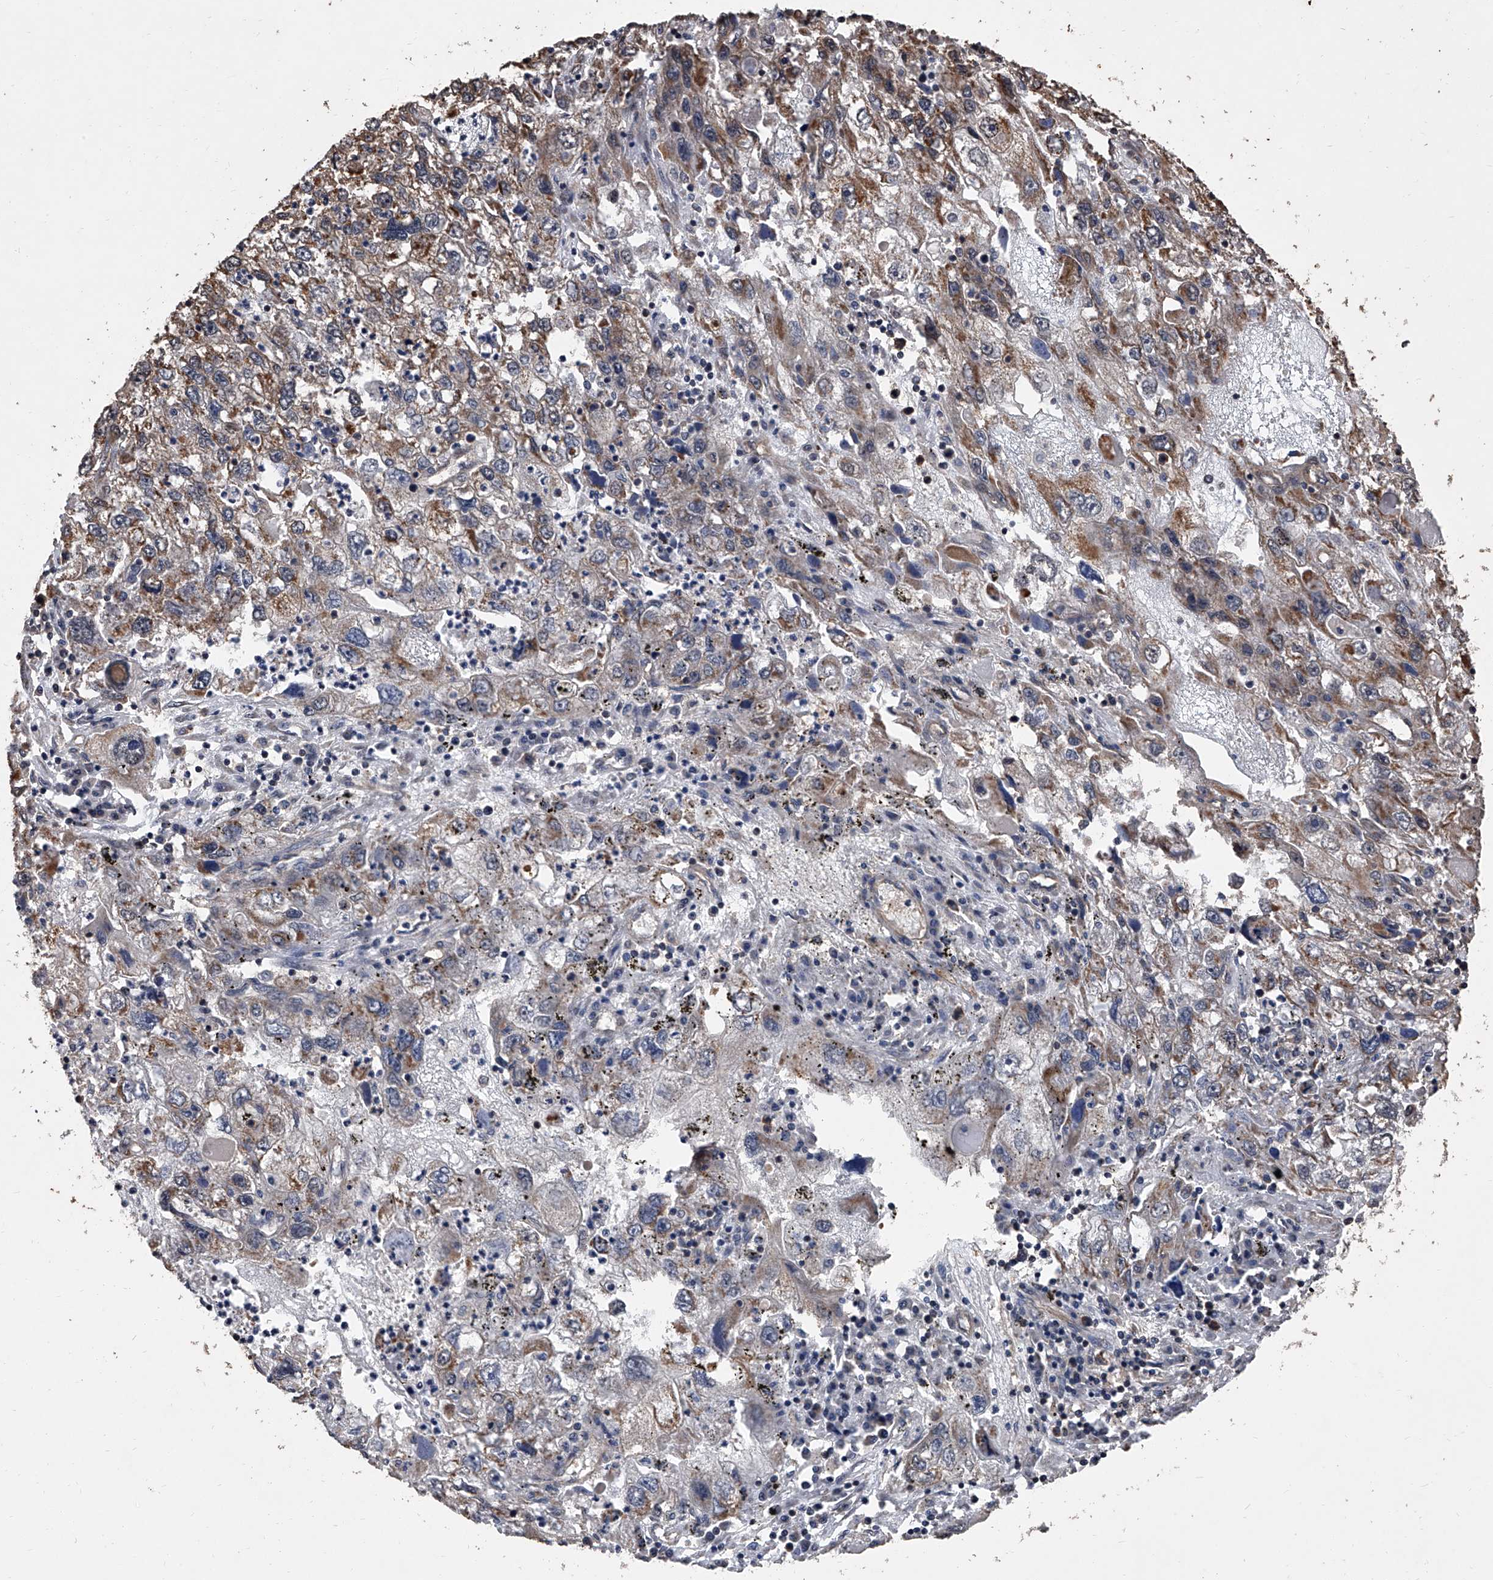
{"staining": {"intensity": "moderate", "quantity": ">75%", "location": "cytoplasmic/membranous"}, "tissue": "endometrial cancer", "cell_type": "Tumor cells", "image_type": "cancer", "snomed": [{"axis": "morphology", "description": "Adenocarcinoma, NOS"}, {"axis": "topography", "description": "Endometrium"}], "caption": "IHC photomicrograph of adenocarcinoma (endometrial) stained for a protein (brown), which reveals medium levels of moderate cytoplasmic/membranous expression in about >75% of tumor cells.", "gene": "LTV1", "patient": {"sex": "female", "age": 49}}